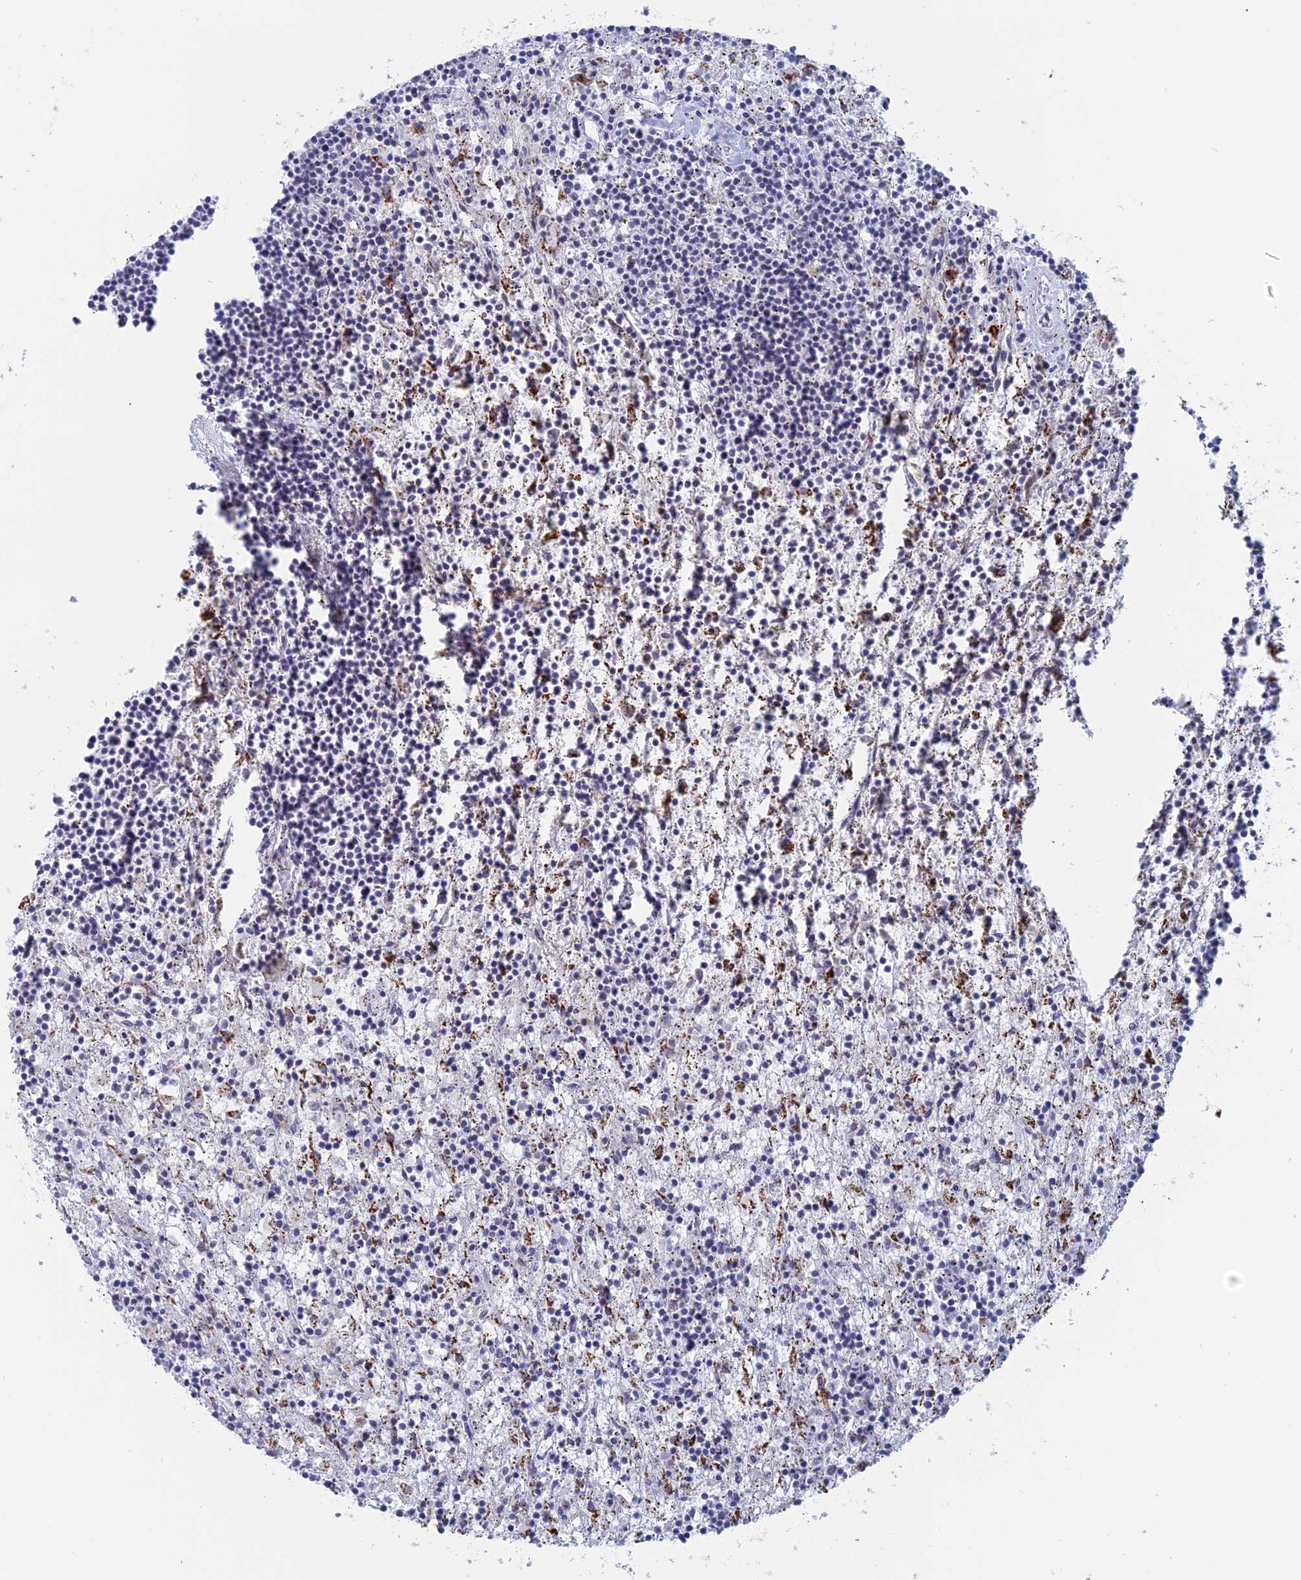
{"staining": {"intensity": "negative", "quantity": "none", "location": "none"}, "tissue": "lymphoma", "cell_type": "Tumor cells", "image_type": "cancer", "snomed": [{"axis": "morphology", "description": "Malignant lymphoma, non-Hodgkin's type, Low grade"}, {"axis": "topography", "description": "Spleen"}], "caption": "High power microscopy image of an immunohistochemistry (IHC) histopathology image of low-grade malignant lymphoma, non-Hodgkin's type, revealing no significant staining in tumor cells.", "gene": "TBC1D30", "patient": {"sex": "male", "age": 76}}